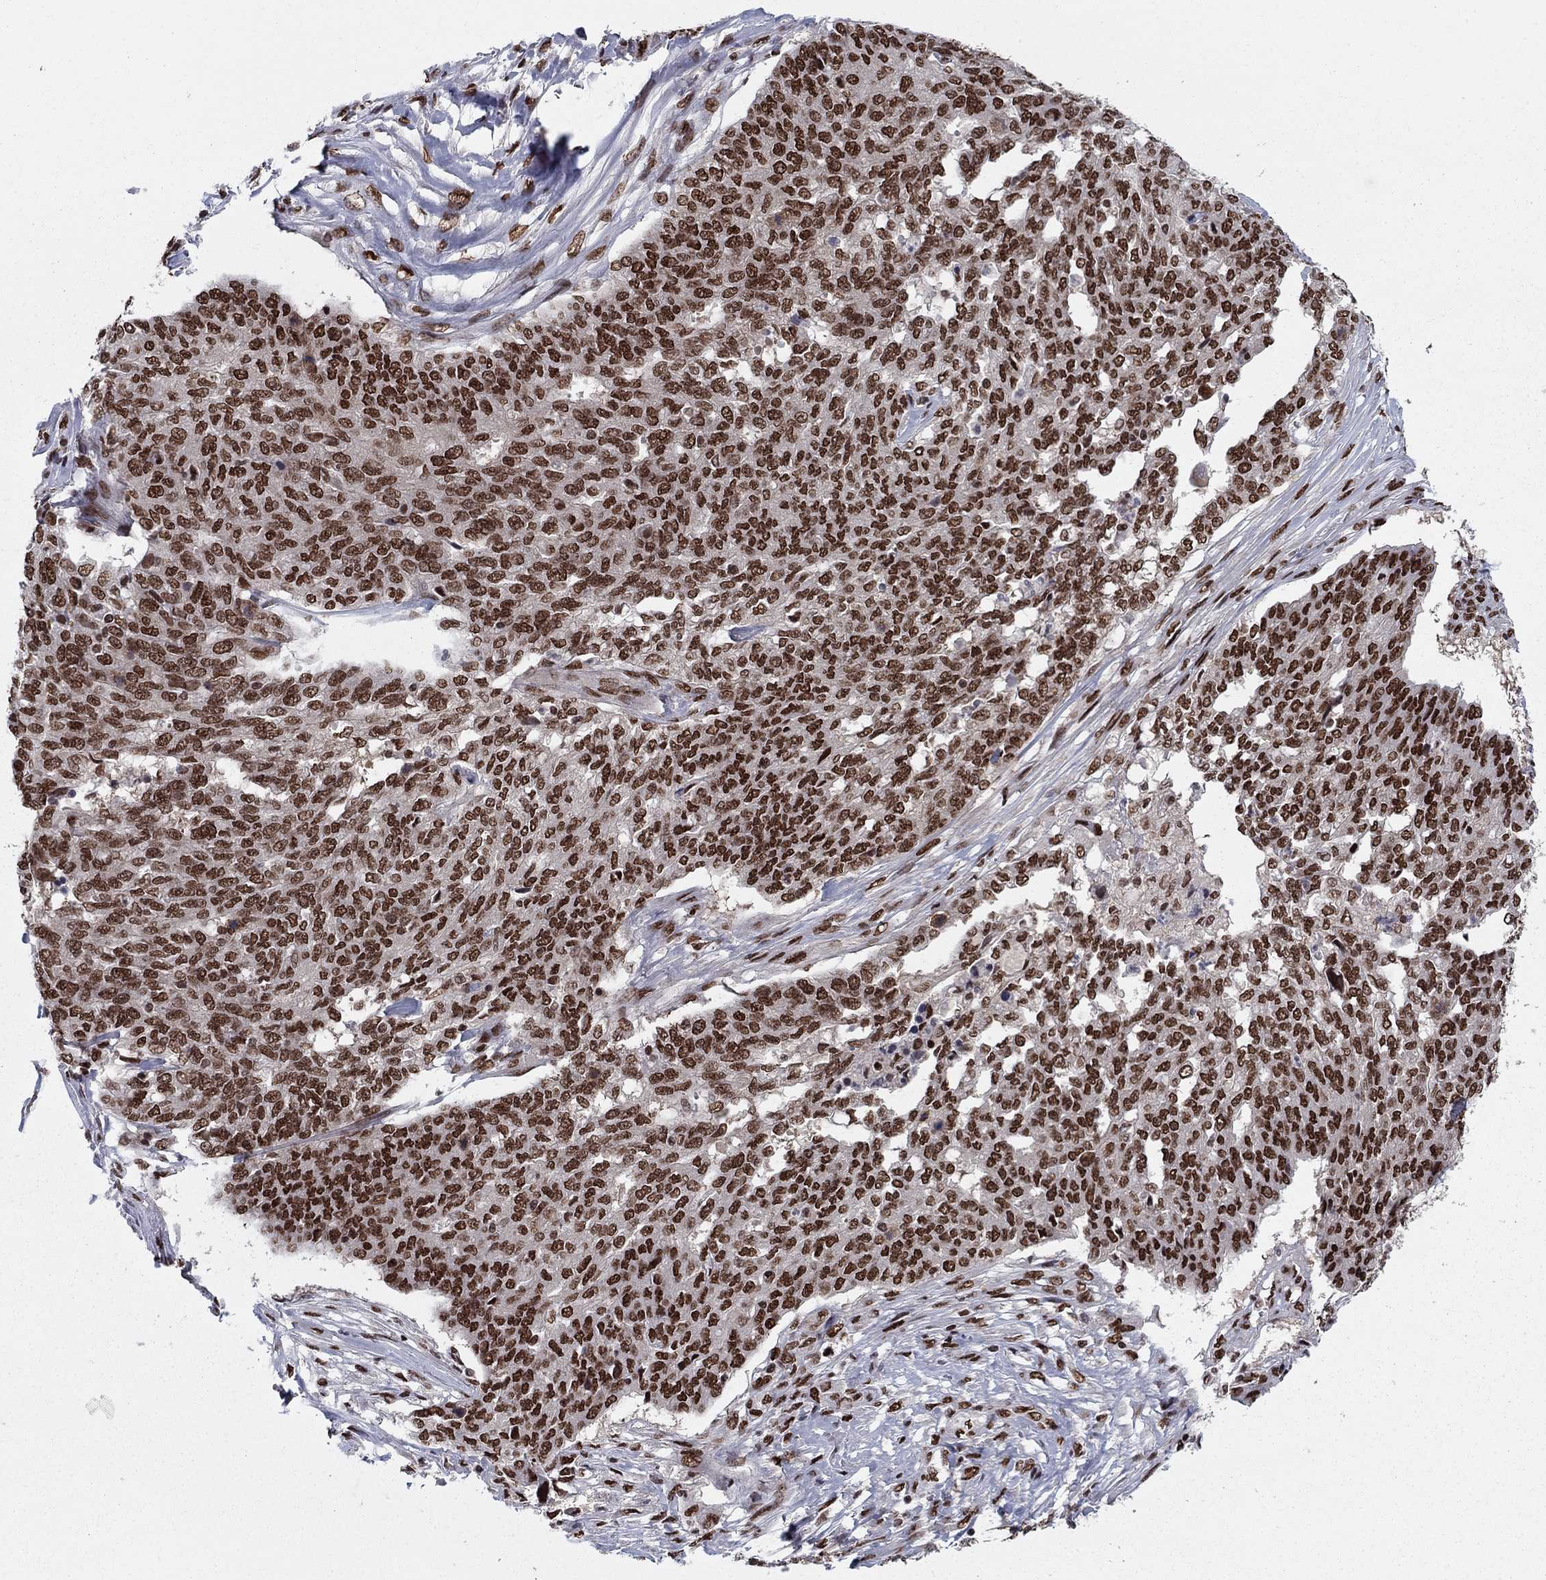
{"staining": {"intensity": "strong", "quantity": ">75%", "location": "nuclear"}, "tissue": "ovarian cancer", "cell_type": "Tumor cells", "image_type": "cancer", "snomed": [{"axis": "morphology", "description": "Cystadenocarcinoma, serous, NOS"}, {"axis": "topography", "description": "Ovary"}], "caption": "This photomicrograph exhibits immunohistochemistry (IHC) staining of human serous cystadenocarcinoma (ovarian), with high strong nuclear staining in about >75% of tumor cells.", "gene": "USP54", "patient": {"sex": "female", "age": 67}}